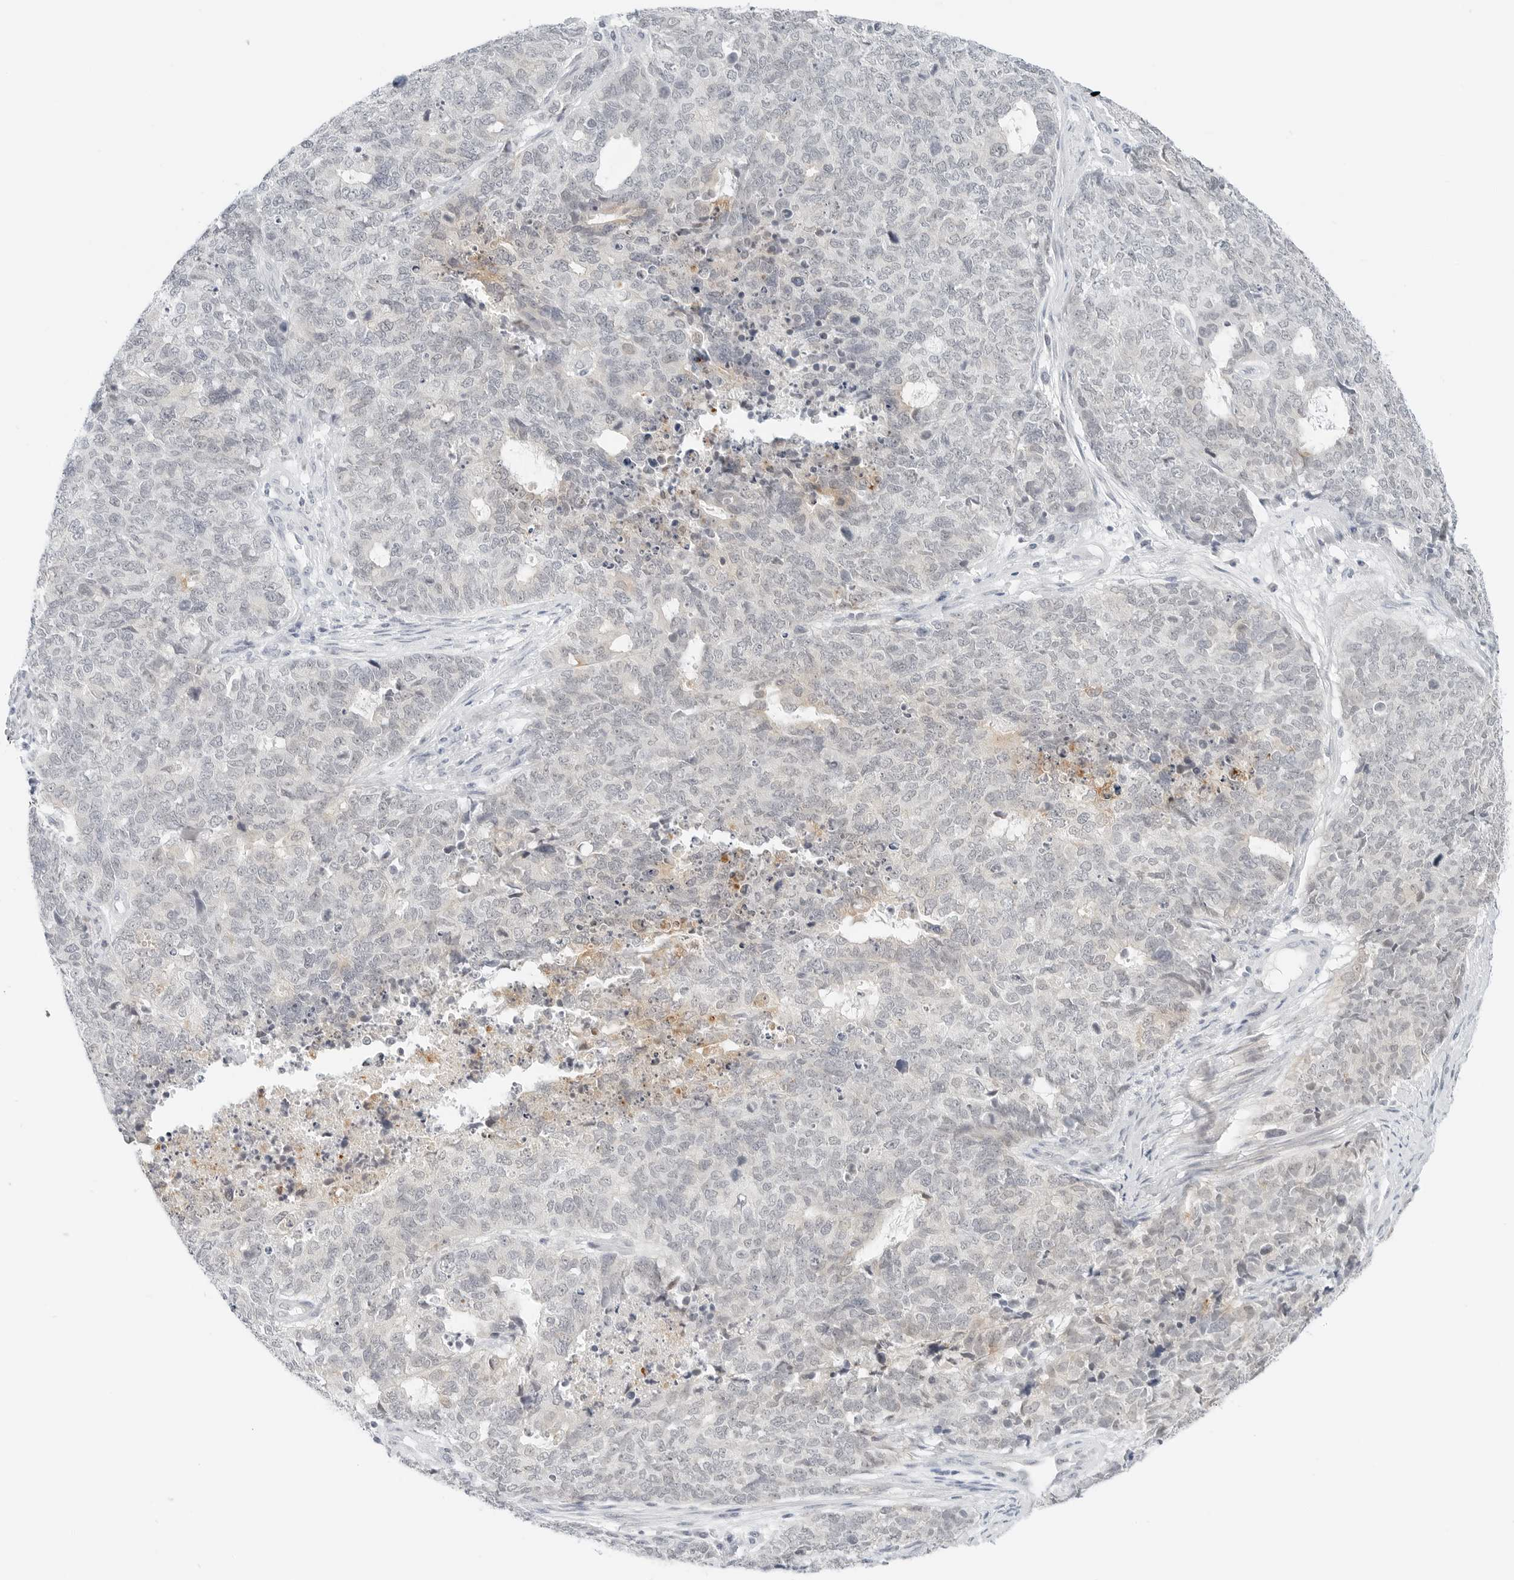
{"staining": {"intensity": "negative", "quantity": "none", "location": "none"}, "tissue": "cervical cancer", "cell_type": "Tumor cells", "image_type": "cancer", "snomed": [{"axis": "morphology", "description": "Squamous cell carcinoma, NOS"}, {"axis": "topography", "description": "Cervix"}], "caption": "Immunohistochemical staining of squamous cell carcinoma (cervical) shows no significant positivity in tumor cells. (DAB (3,3'-diaminobenzidine) immunohistochemistry (IHC) with hematoxylin counter stain).", "gene": "CCSAP", "patient": {"sex": "female", "age": 63}}